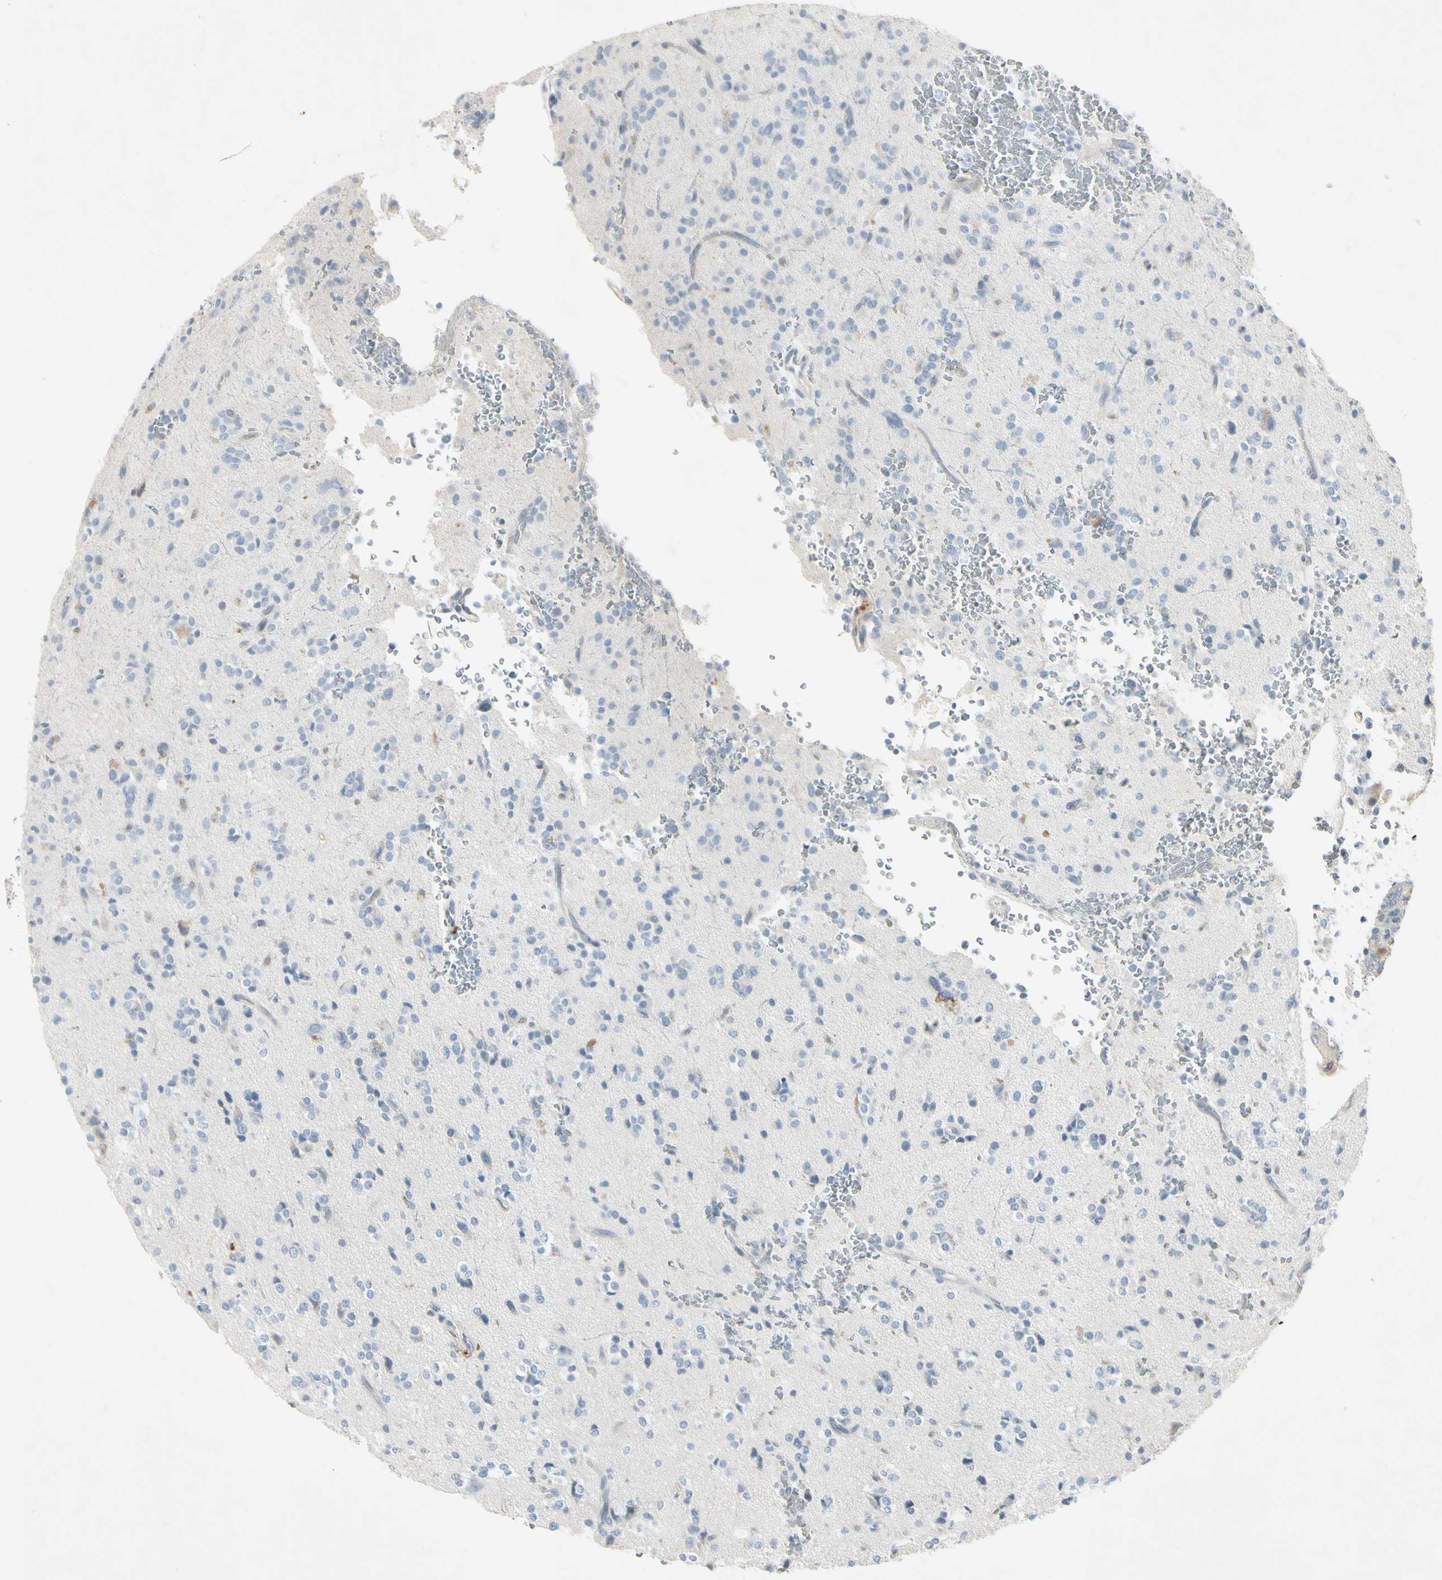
{"staining": {"intensity": "negative", "quantity": "none", "location": "none"}, "tissue": "glioma", "cell_type": "Tumor cells", "image_type": "cancer", "snomed": [{"axis": "morphology", "description": "Glioma, malignant, High grade"}, {"axis": "topography", "description": "Brain"}], "caption": "Tumor cells show no significant protein expression in glioma.", "gene": "TEK", "patient": {"sex": "male", "age": 47}}